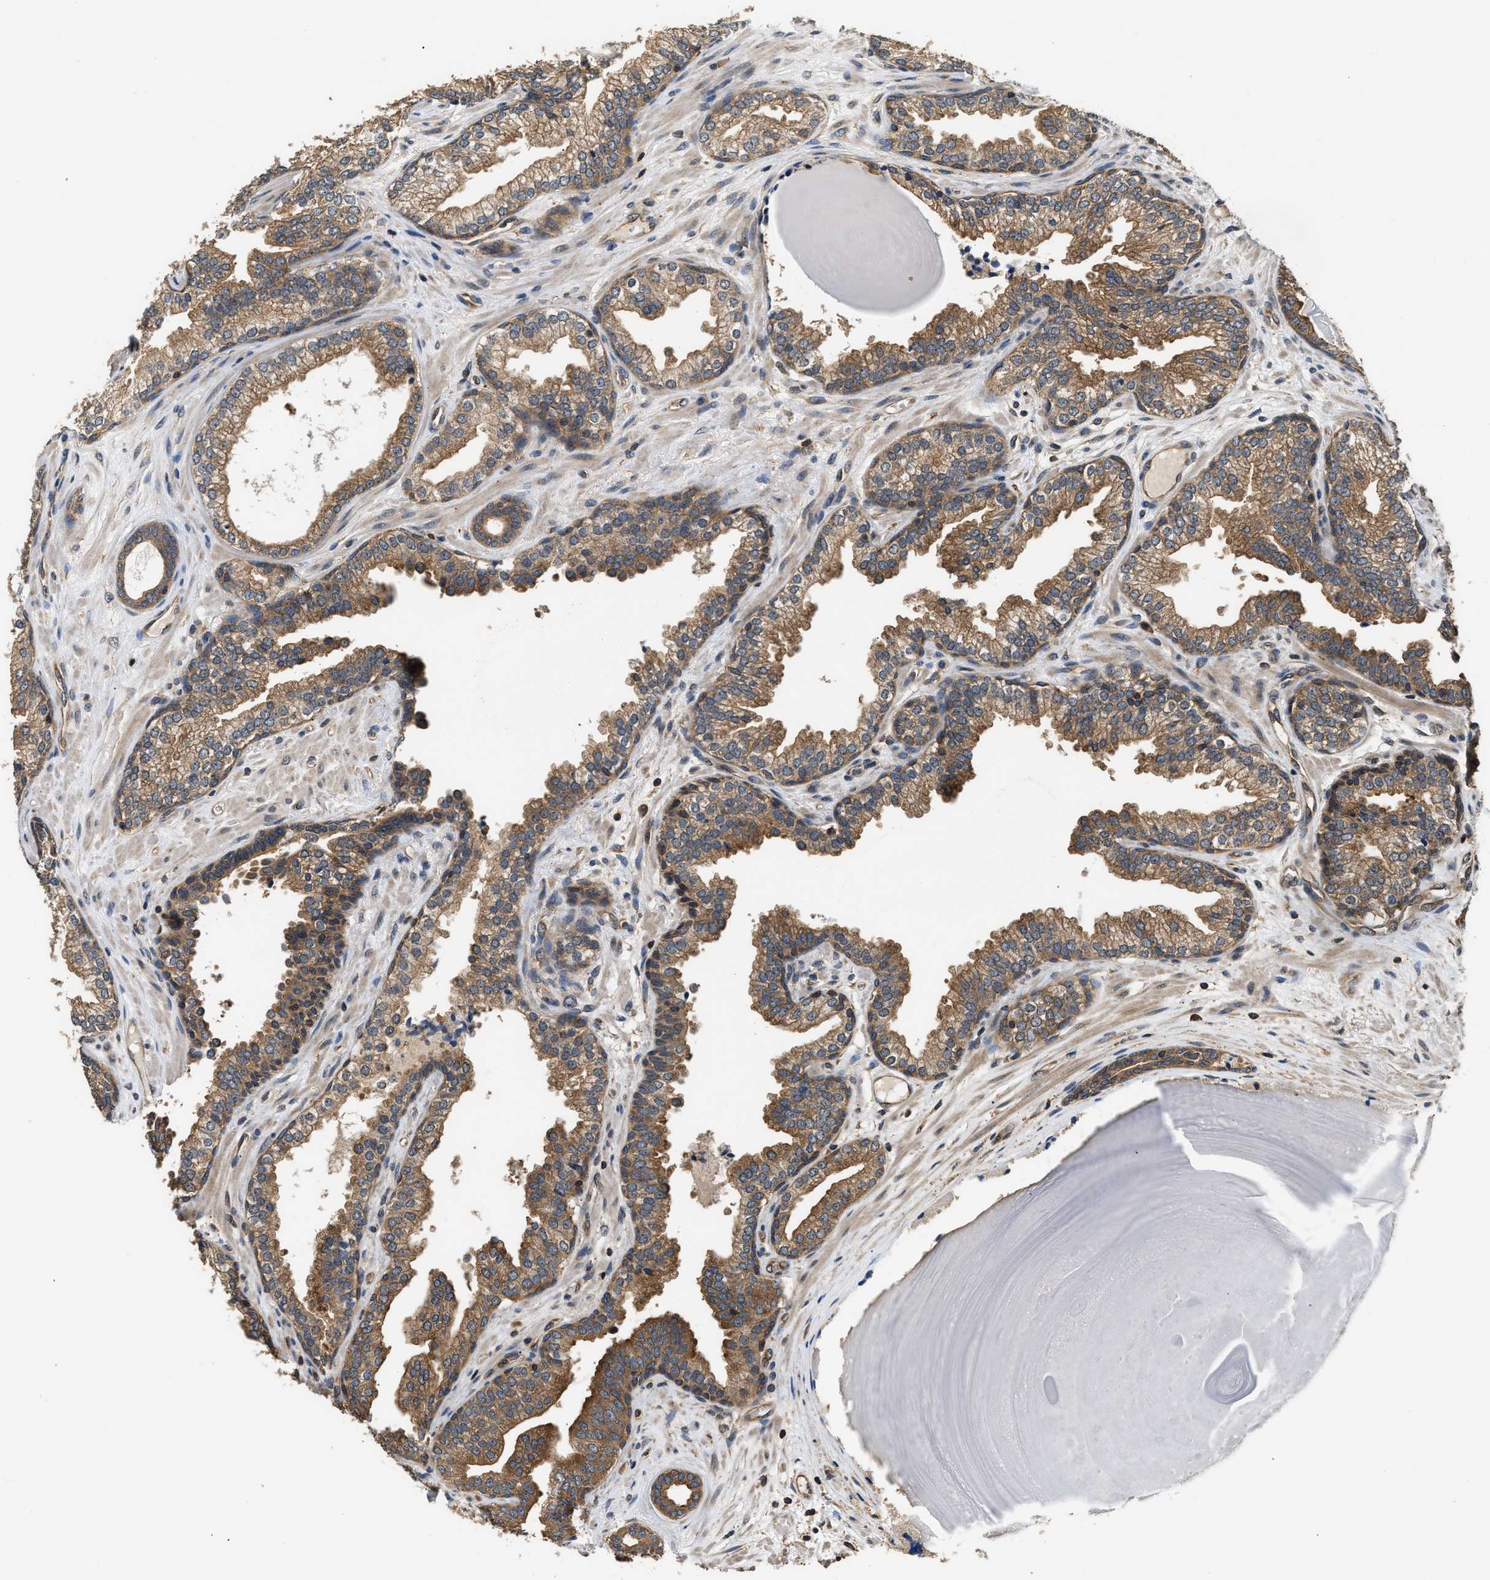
{"staining": {"intensity": "moderate", "quantity": "25%-75%", "location": "cytoplasmic/membranous"}, "tissue": "prostate cancer", "cell_type": "Tumor cells", "image_type": "cancer", "snomed": [{"axis": "morphology", "description": "Adenocarcinoma, Low grade"}, {"axis": "topography", "description": "Prostate"}], "caption": "Protein expression analysis of adenocarcinoma (low-grade) (prostate) shows moderate cytoplasmic/membranous positivity in about 25%-75% of tumor cells. Ihc stains the protein of interest in brown and the nuclei are stained blue.", "gene": "DNAJC2", "patient": {"sex": "male", "age": 65}}